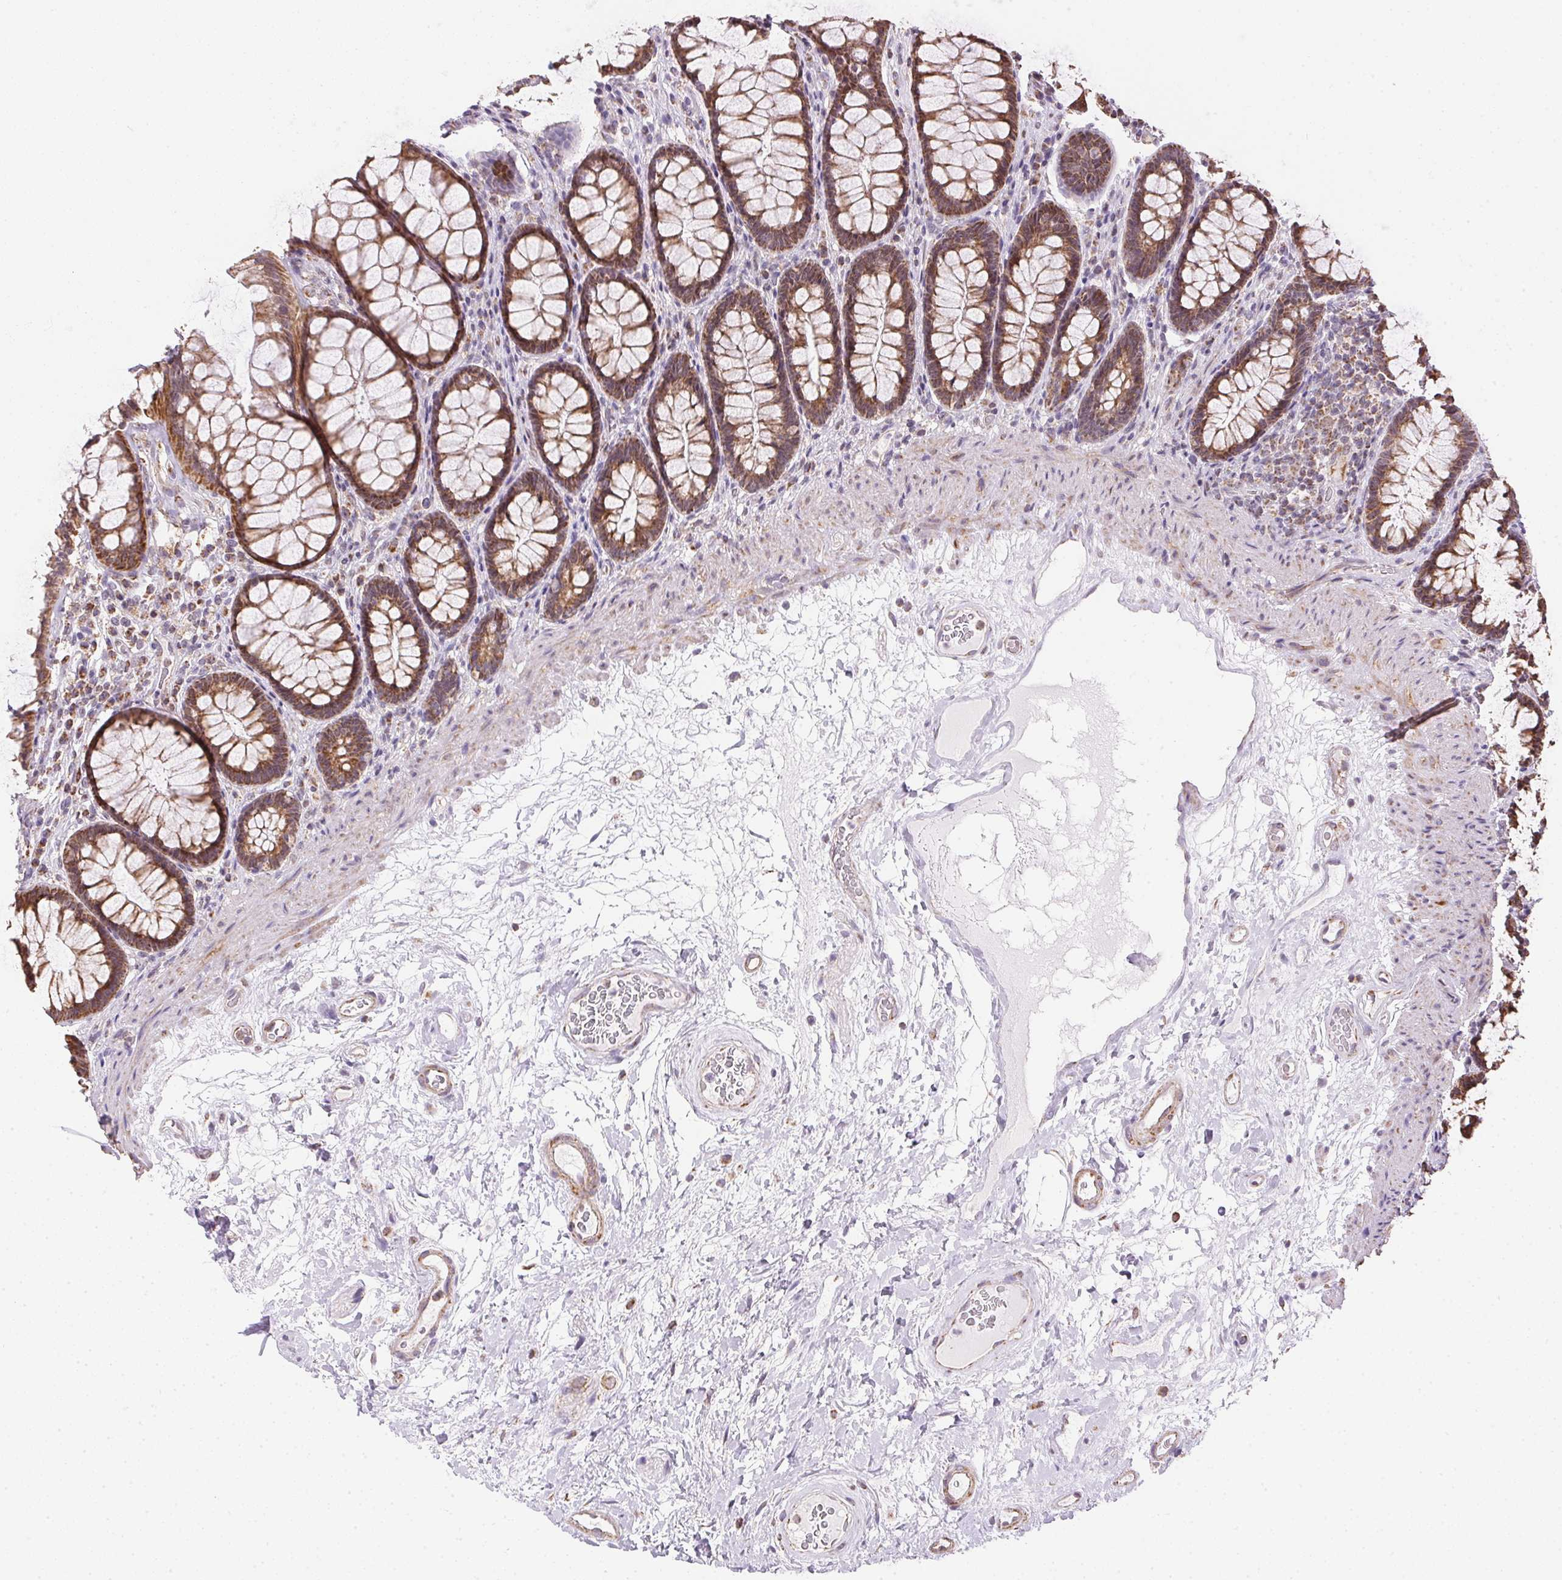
{"staining": {"intensity": "strong", "quantity": ">75%", "location": "cytoplasmic/membranous"}, "tissue": "rectum", "cell_type": "Glandular cells", "image_type": "normal", "snomed": [{"axis": "morphology", "description": "Normal tissue, NOS"}, {"axis": "topography", "description": "Rectum"}], "caption": "Protein staining shows strong cytoplasmic/membranous positivity in approximately >75% of glandular cells in benign rectum. Using DAB (brown) and hematoxylin (blue) stains, captured at high magnification using brightfield microscopy.", "gene": "MAPK11", "patient": {"sex": "male", "age": 72}}